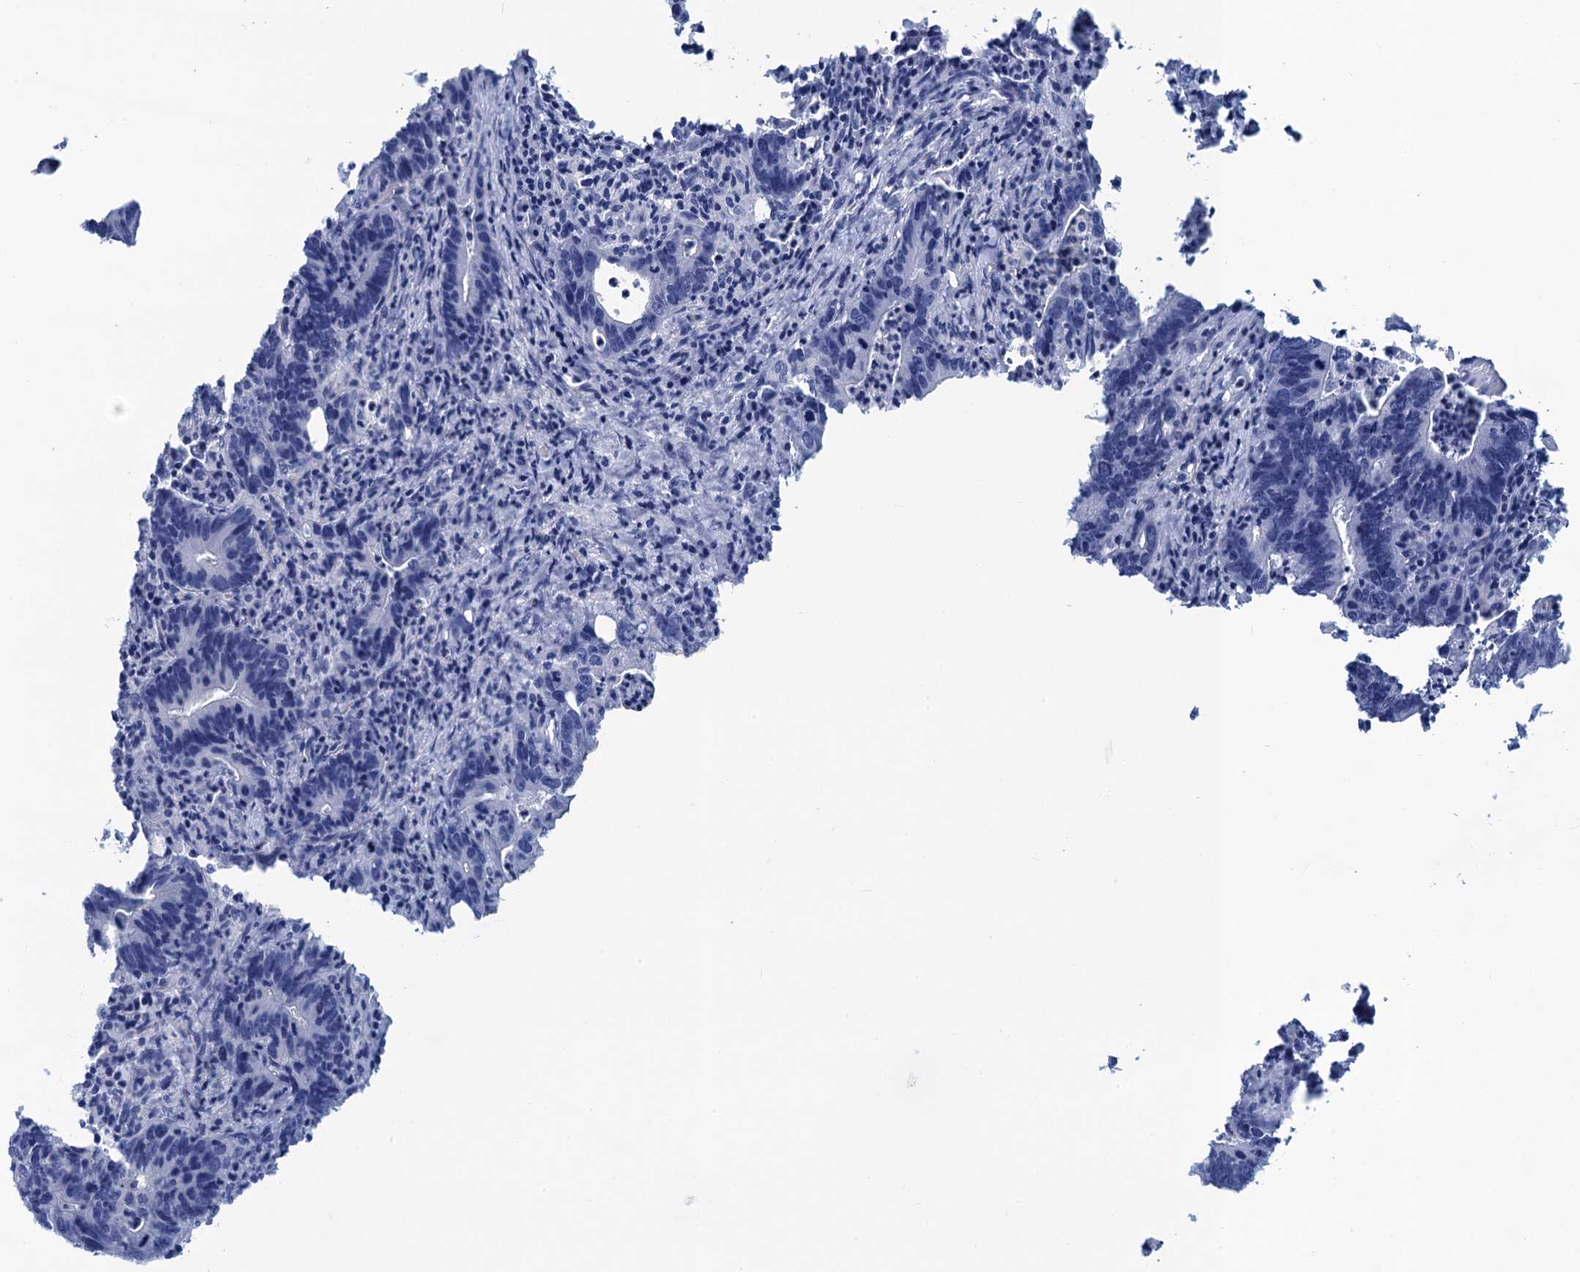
{"staining": {"intensity": "negative", "quantity": "none", "location": "none"}, "tissue": "colorectal cancer", "cell_type": "Tumor cells", "image_type": "cancer", "snomed": [{"axis": "morphology", "description": "Adenocarcinoma, NOS"}, {"axis": "topography", "description": "Colon"}], "caption": "Colorectal cancer (adenocarcinoma) stained for a protein using immunohistochemistry (IHC) exhibits no positivity tumor cells.", "gene": "CALML5", "patient": {"sex": "female", "age": 75}}